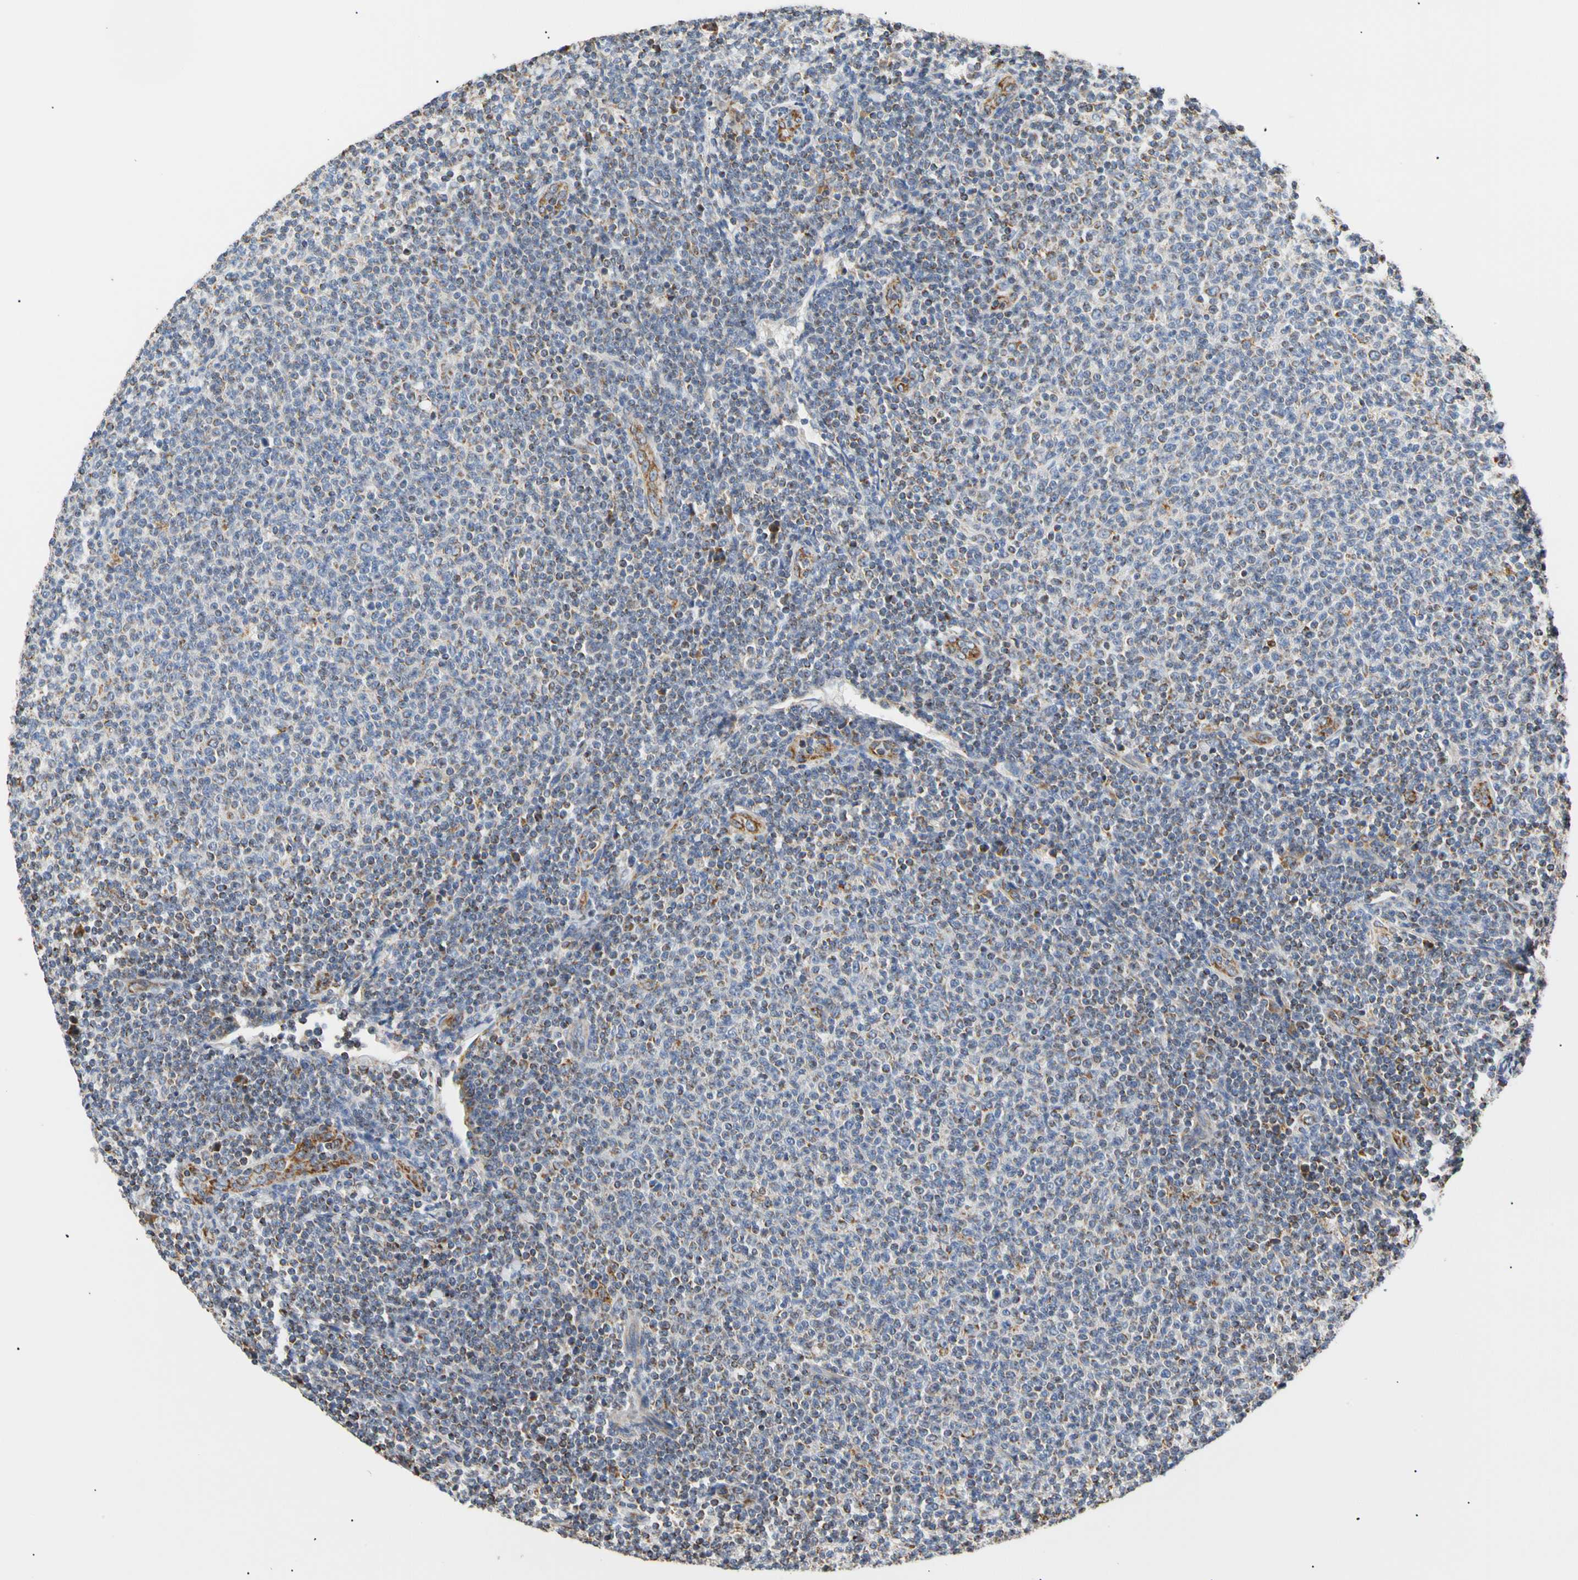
{"staining": {"intensity": "weak", "quantity": "<25%", "location": "cytoplasmic/membranous"}, "tissue": "lymphoma", "cell_type": "Tumor cells", "image_type": "cancer", "snomed": [{"axis": "morphology", "description": "Malignant lymphoma, non-Hodgkin's type, Low grade"}, {"axis": "topography", "description": "Lymph node"}], "caption": "A micrograph of human lymphoma is negative for staining in tumor cells.", "gene": "PLGRKT", "patient": {"sex": "male", "age": 66}}